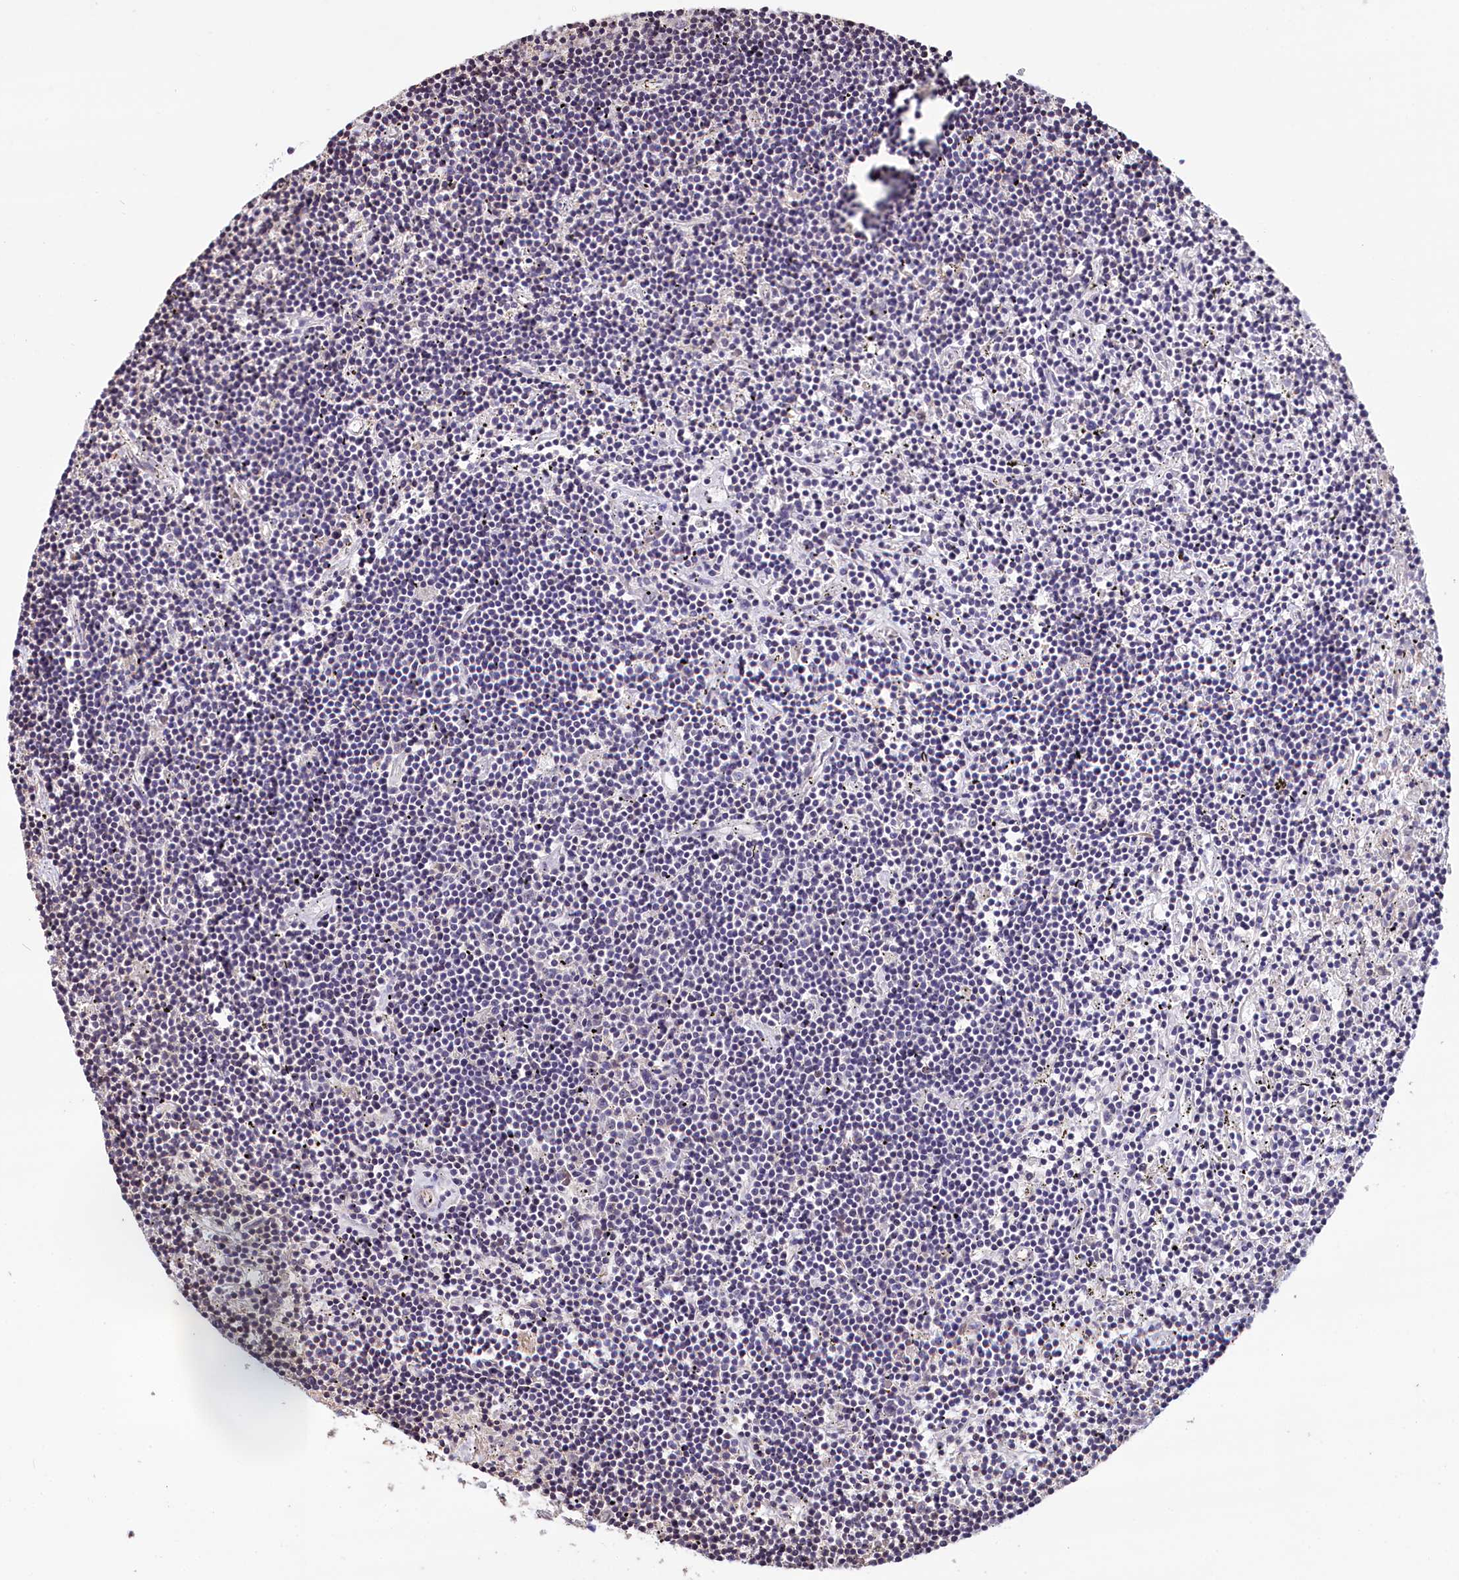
{"staining": {"intensity": "negative", "quantity": "none", "location": "none"}, "tissue": "lymphoma", "cell_type": "Tumor cells", "image_type": "cancer", "snomed": [{"axis": "morphology", "description": "Malignant lymphoma, non-Hodgkin's type, Low grade"}, {"axis": "topography", "description": "Spleen"}], "caption": "Immunohistochemistry (IHC) histopathology image of lymphoma stained for a protein (brown), which shows no expression in tumor cells.", "gene": "RPUSD3", "patient": {"sex": "male", "age": 76}}